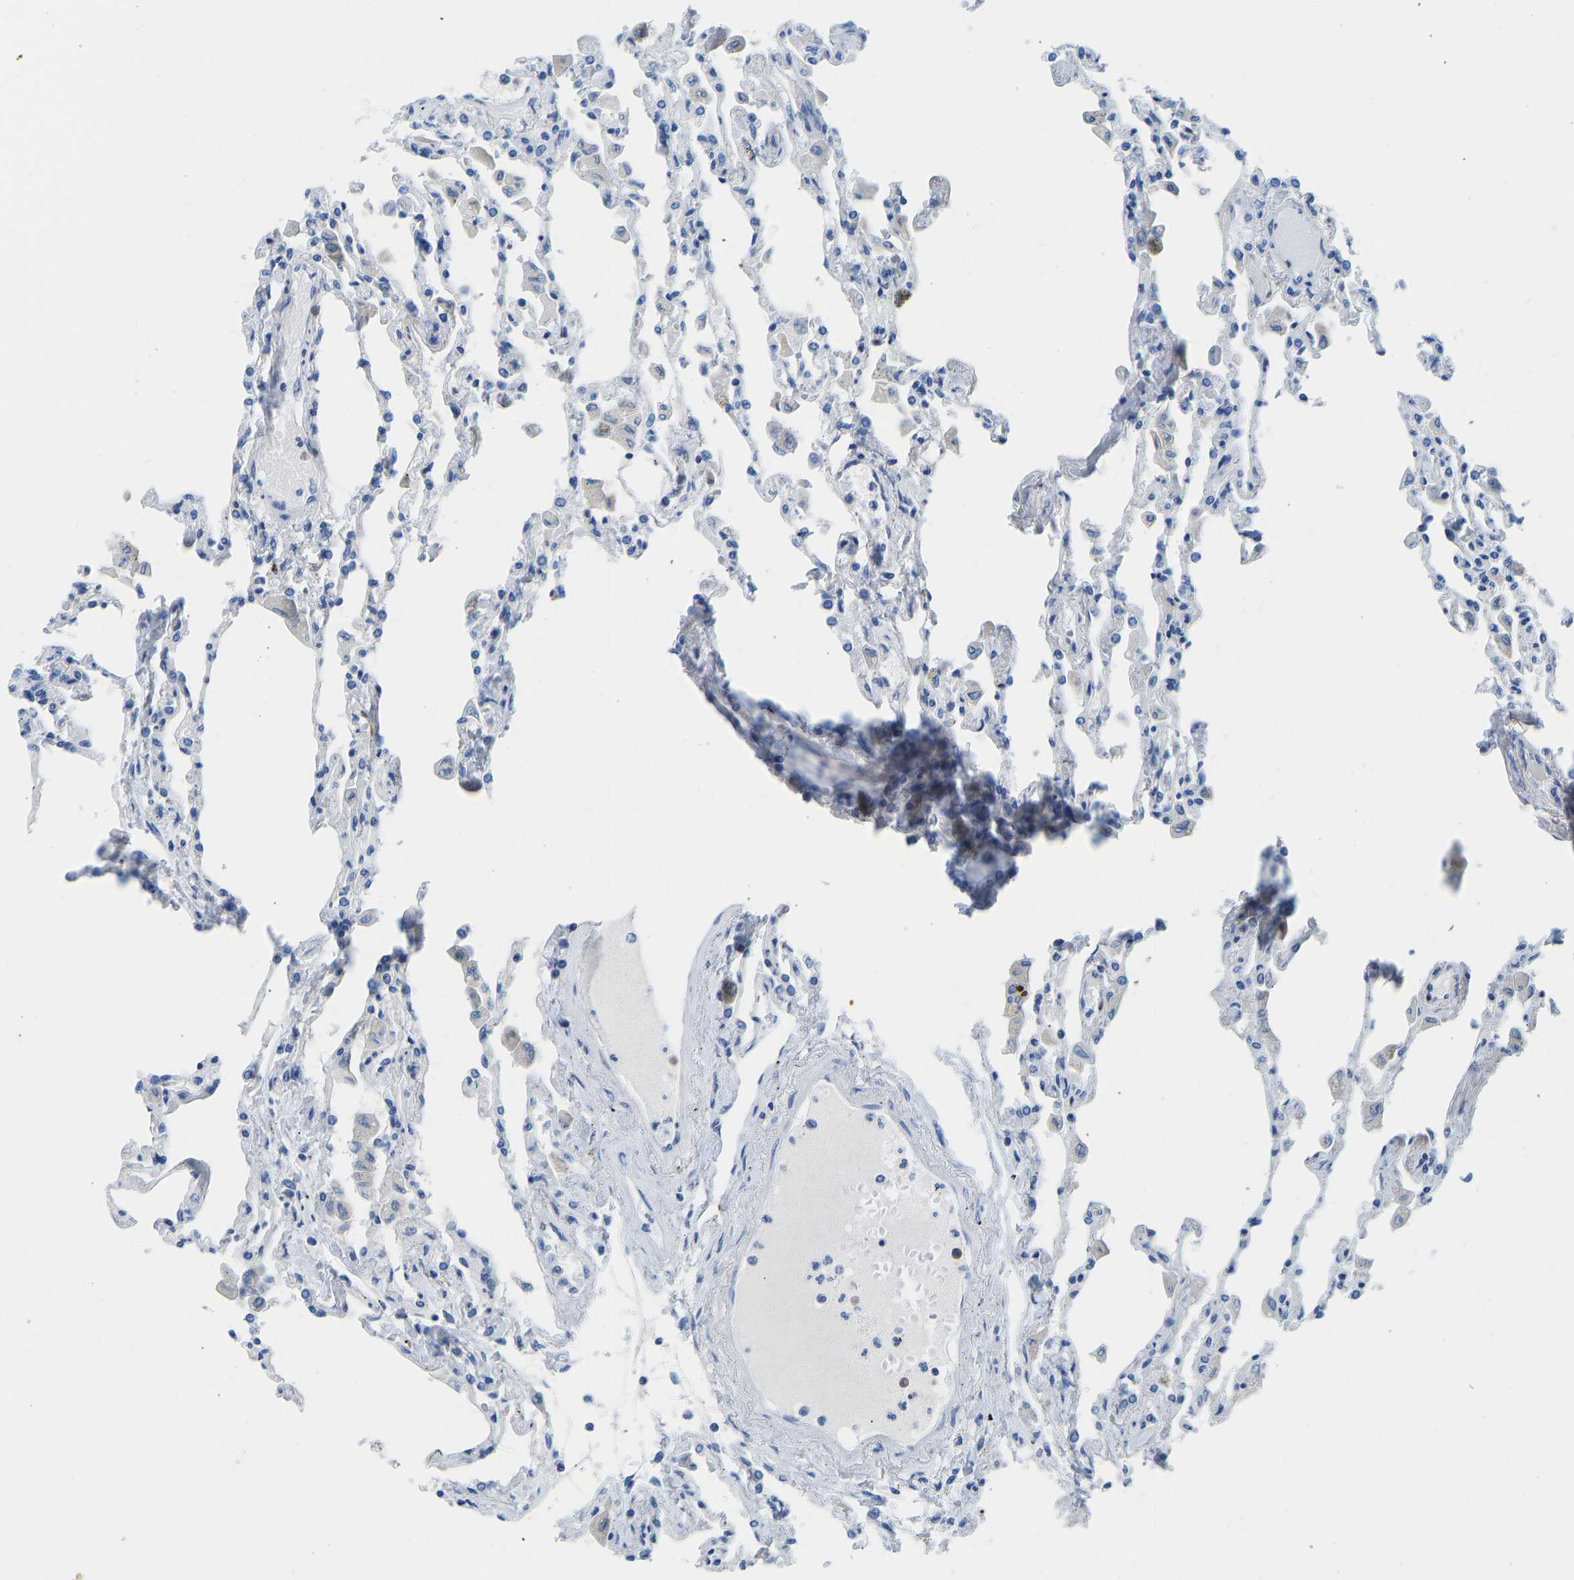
{"staining": {"intensity": "negative", "quantity": "none", "location": "none"}, "tissue": "lung", "cell_type": "Alveolar cells", "image_type": "normal", "snomed": [{"axis": "morphology", "description": "Normal tissue, NOS"}, {"axis": "topography", "description": "Bronchus"}, {"axis": "topography", "description": "Lung"}], "caption": "An IHC photomicrograph of unremarkable lung is shown. There is no staining in alveolar cells of lung.", "gene": "NKAIN3", "patient": {"sex": "female", "age": 49}}